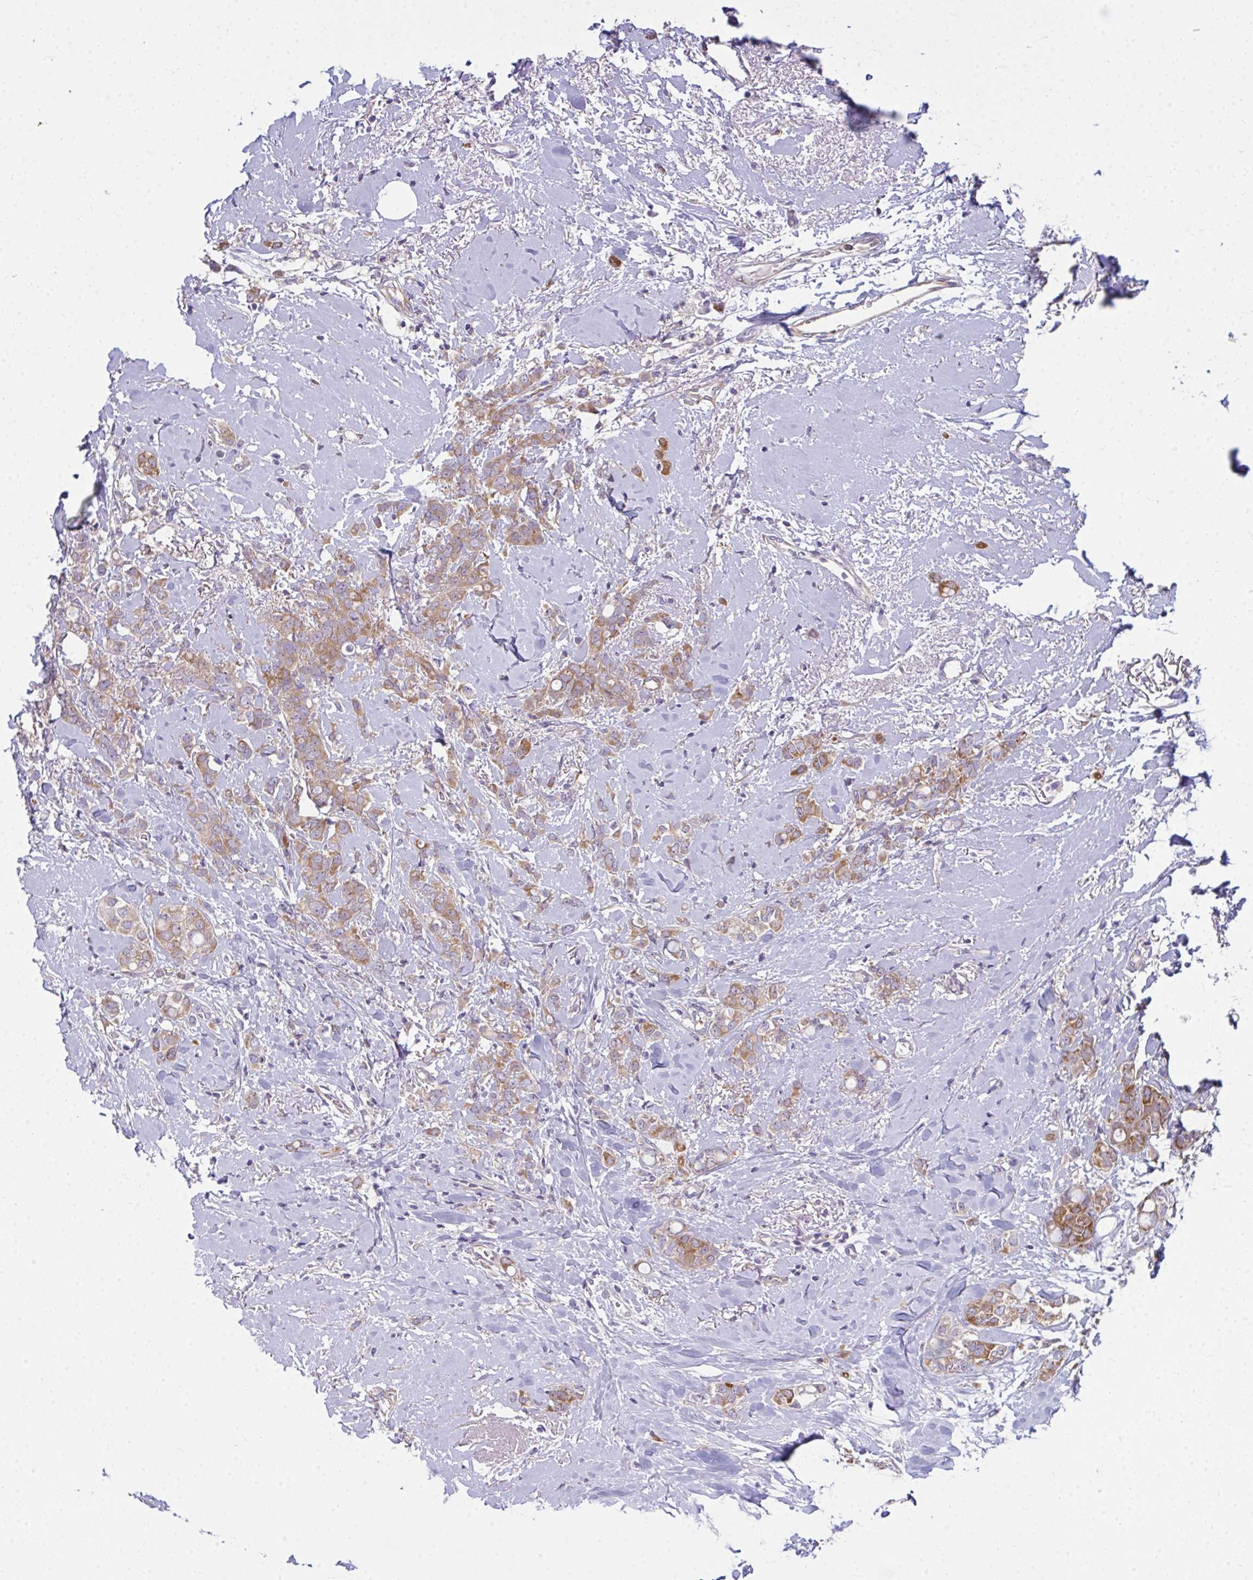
{"staining": {"intensity": "moderate", "quantity": ">75%", "location": "cytoplasmic/membranous"}, "tissue": "breast cancer", "cell_type": "Tumor cells", "image_type": "cancer", "snomed": [{"axis": "morphology", "description": "Lobular carcinoma"}, {"axis": "topography", "description": "Breast"}], "caption": "Immunohistochemistry (IHC) micrograph of neoplastic tissue: lobular carcinoma (breast) stained using immunohistochemistry exhibits medium levels of moderate protein expression localized specifically in the cytoplasmic/membranous of tumor cells, appearing as a cytoplasmic/membranous brown color.", "gene": "SLC30A6", "patient": {"sex": "female", "age": 91}}